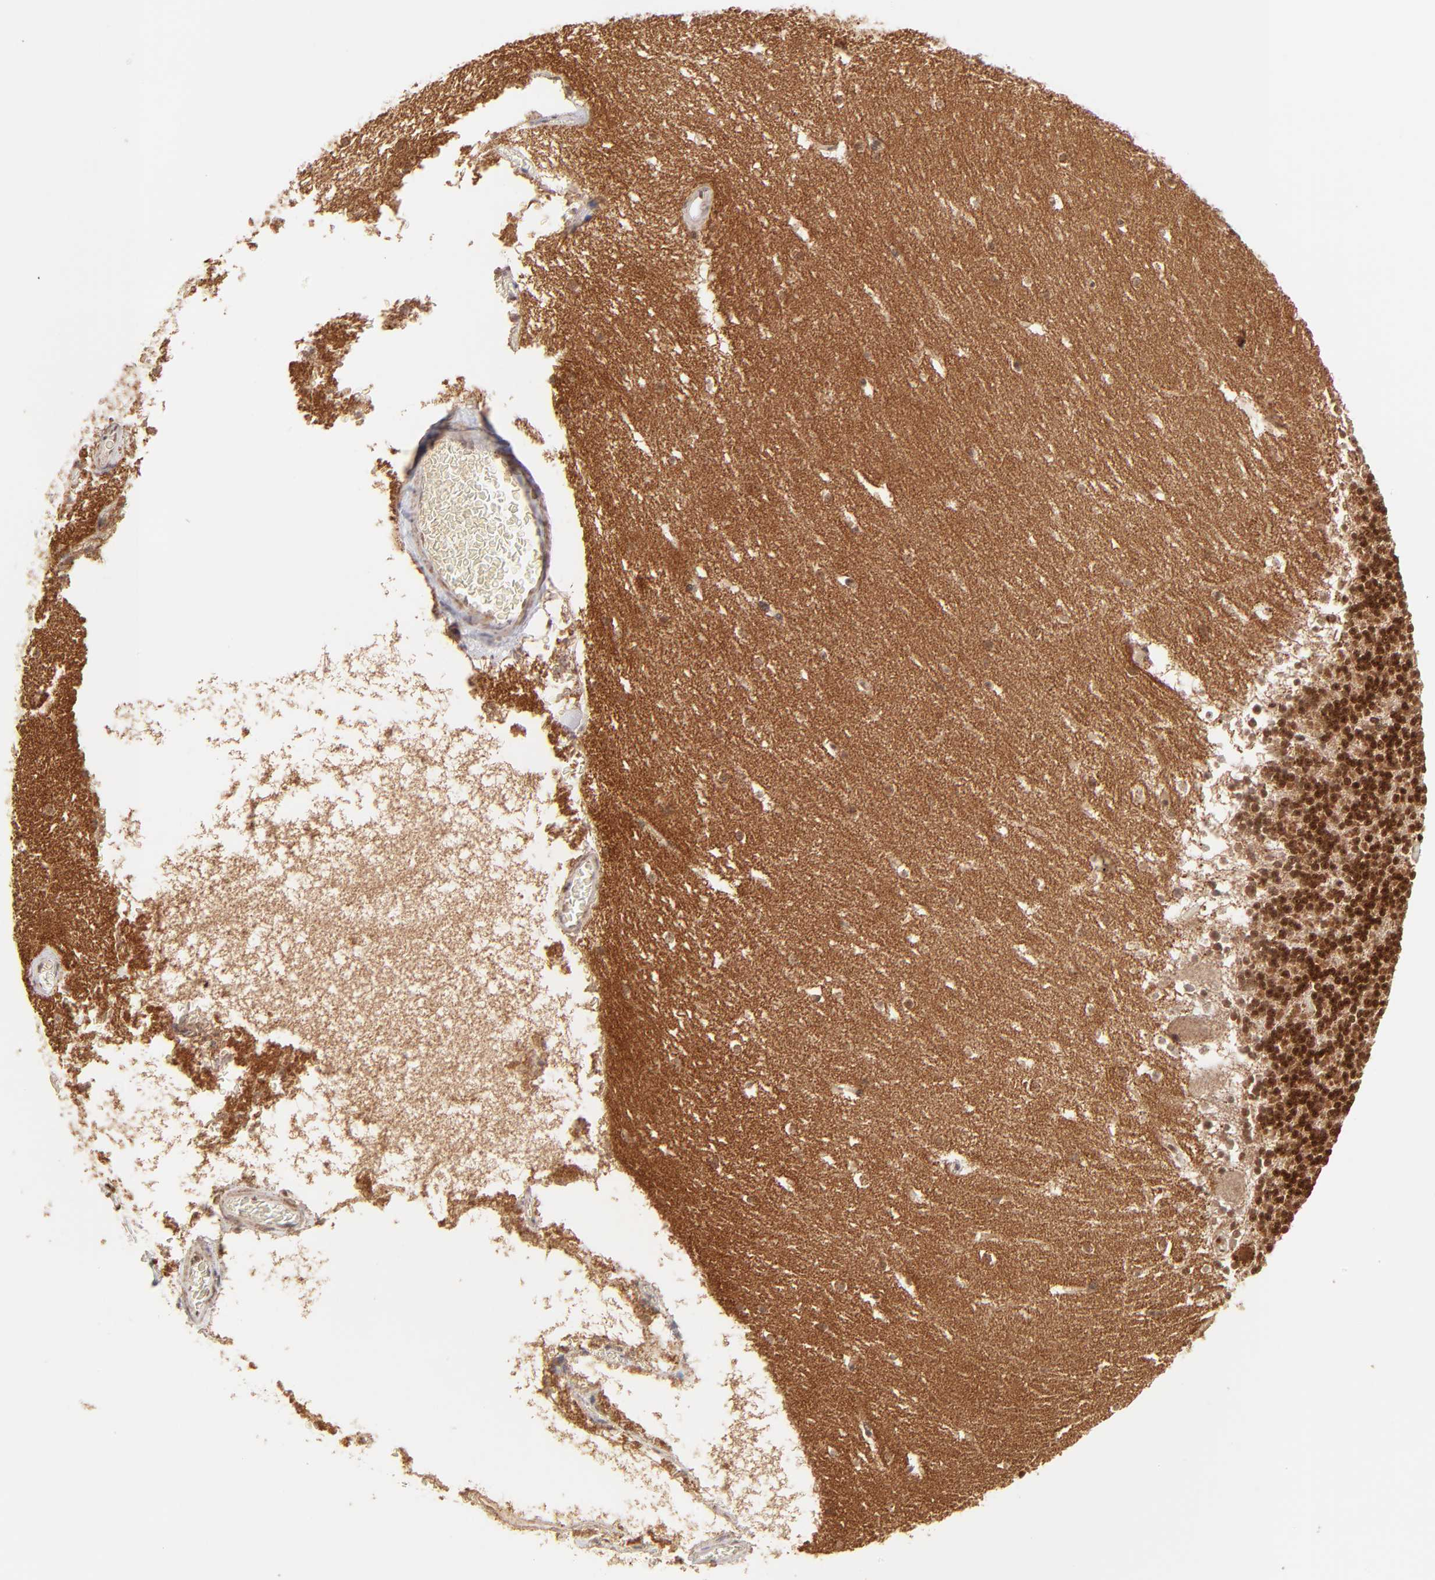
{"staining": {"intensity": "strong", "quantity": ">75%", "location": "nuclear"}, "tissue": "cerebellum", "cell_type": "Cells in granular layer", "image_type": "normal", "snomed": [{"axis": "morphology", "description": "Normal tissue, NOS"}, {"axis": "topography", "description": "Cerebellum"}], "caption": "Immunohistochemical staining of unremarkable cerebellum reveals strong nuclear protein expression in approximately >75% of cells in granular layer.", "gene": "MED15", "patient": {"sex": "male", "age": 45}}